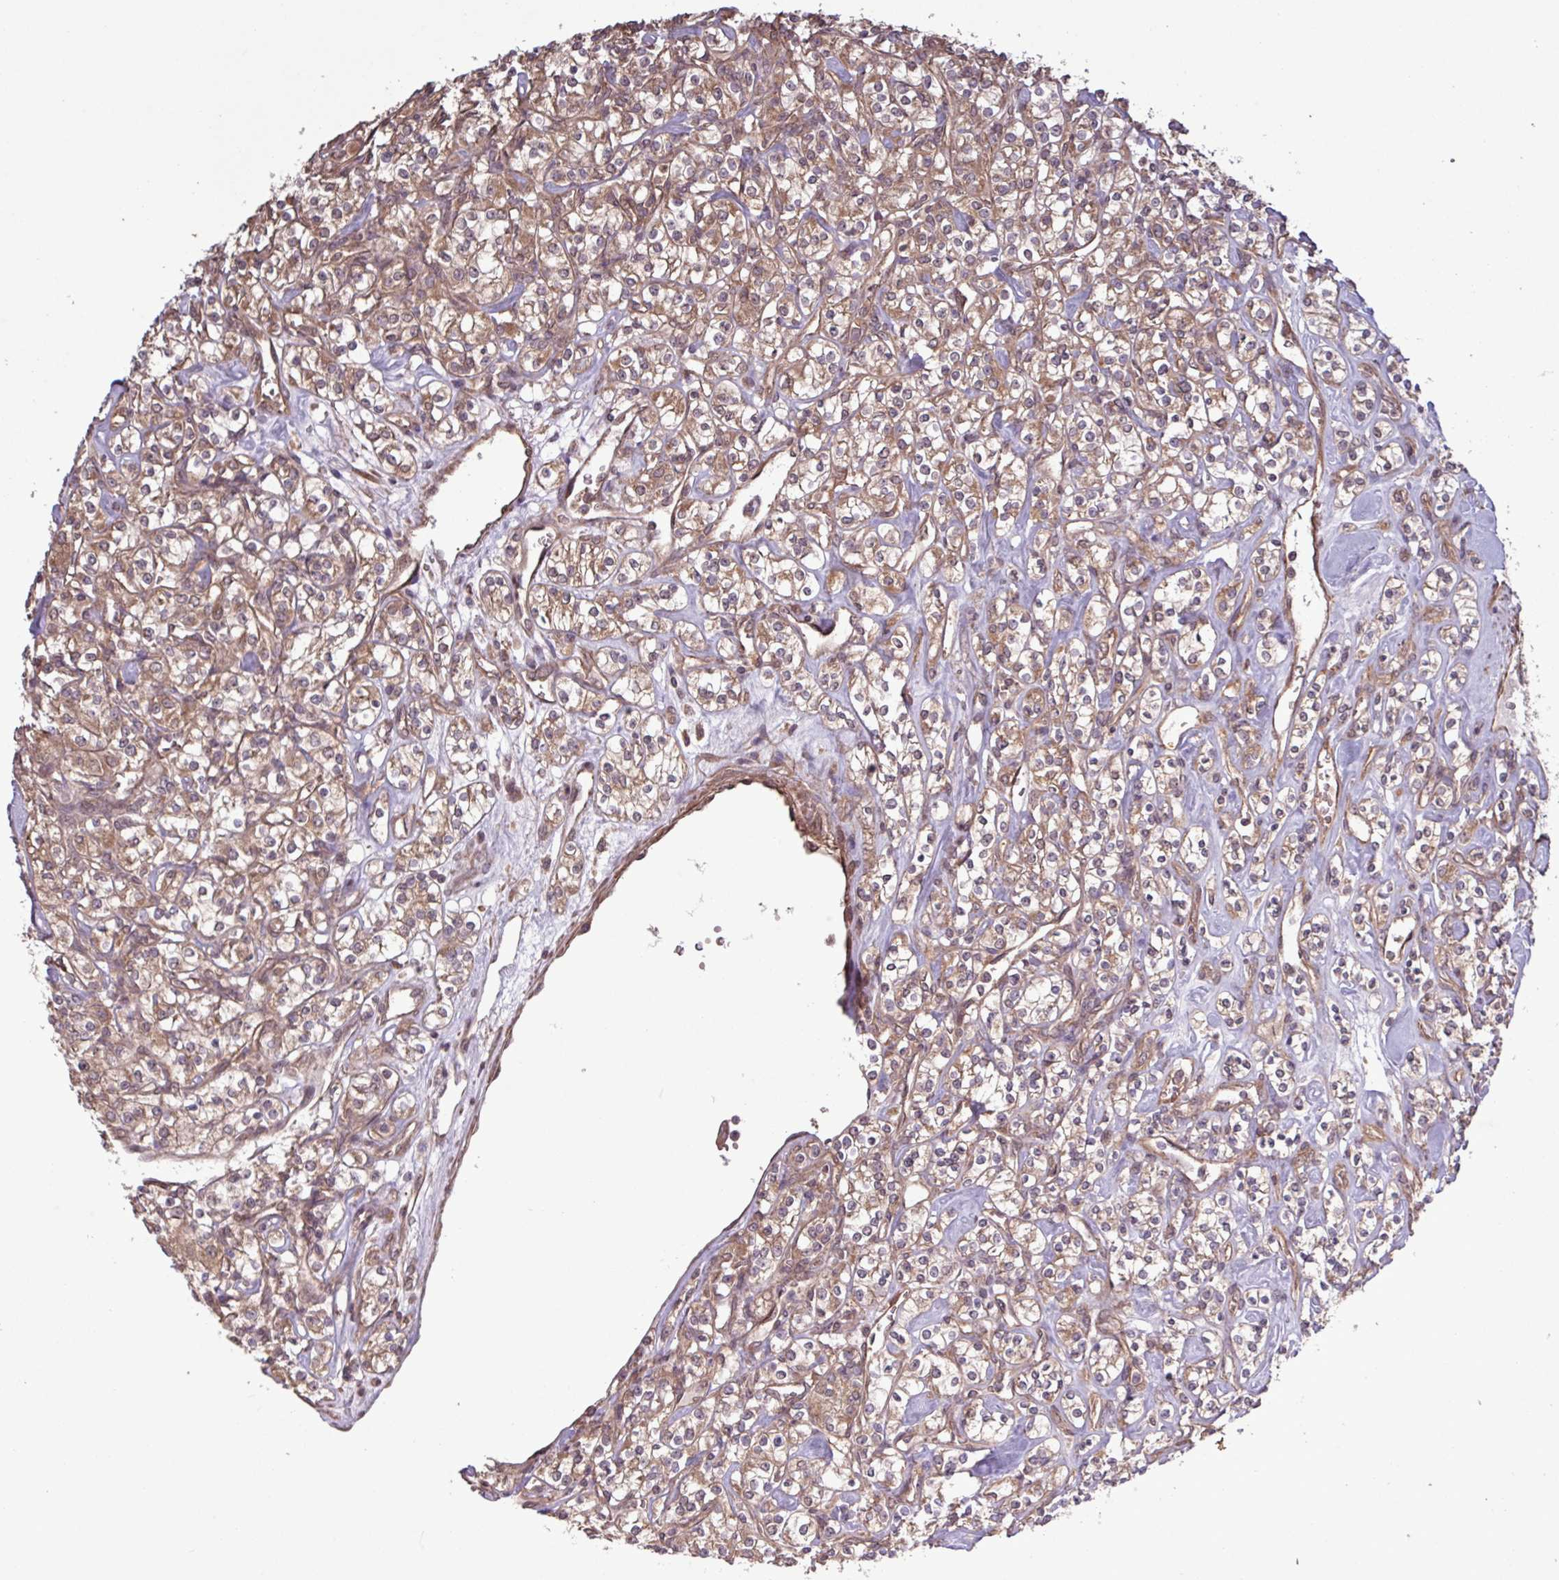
{"staining": {"intensity": "moderate", "quantity": ">75%", "location": "cytoplasmic/membranous"}, "tissue": "renal cancer", "cell_type": "Tumor cells", "image_type": "cancer", "snomed": [{"axis": "morphology", "description": "Adenocarcinoma, NOS"}, {"axis": "topography", "description": "Kidney"}], "caption": "Immunohistochemistry (DAB (3,3'-diaminobenzidine)) staining of human adenocarcinoma (renal) shows moderate cytoplasmic/membranous protein expression in approximately >75% of tumor cells. The protein is stained brown, and the nuclei are stained in blue (DAB IHC with brightfield microscopy, high magnification).", "gene": "TRABD2A", "patient": {"sex": "male", "age": 77}}